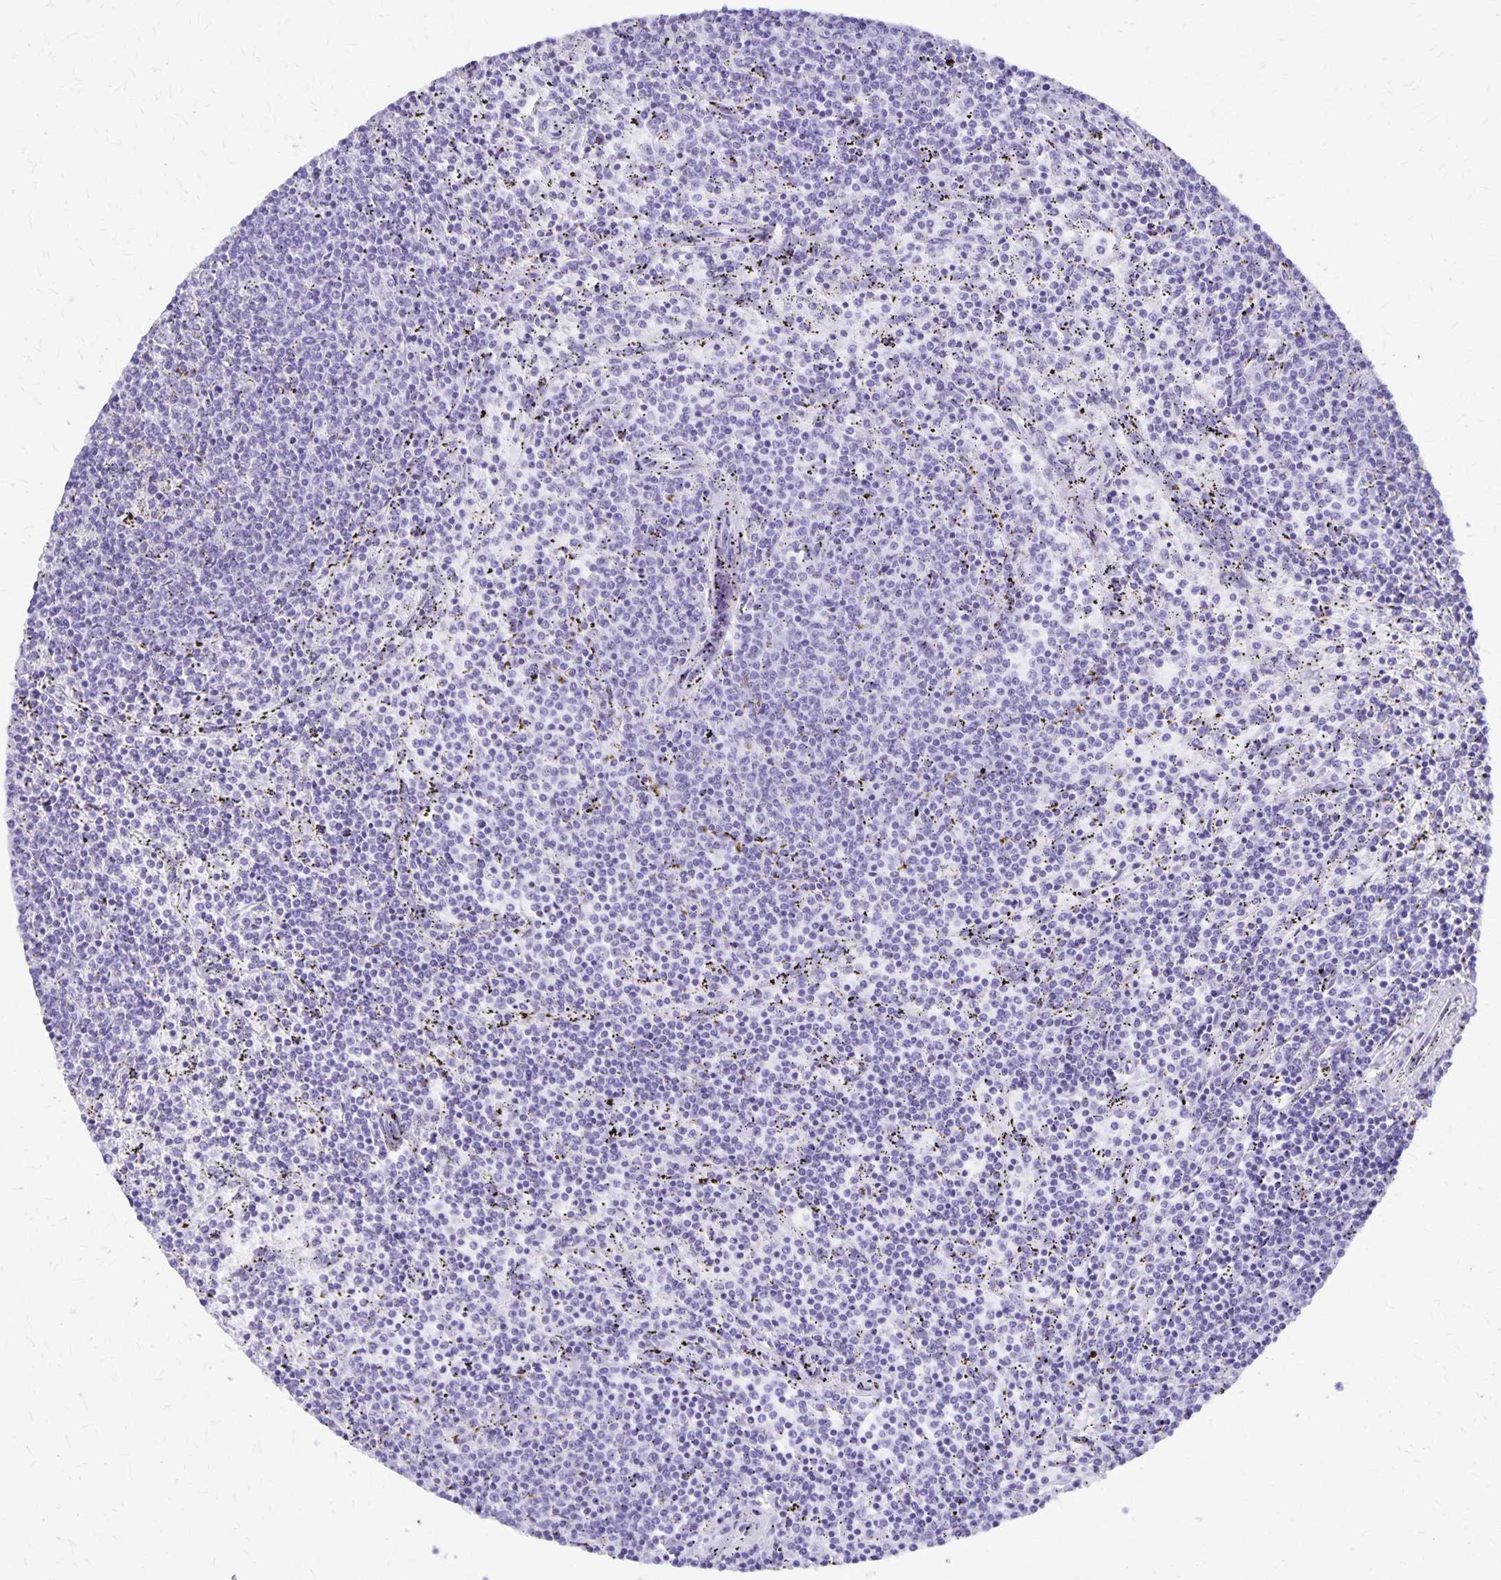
{"staining": {"intensity": "negative", "quantity": "none", "location": "none"}, "tissue": "lymphoma", "cell_type": "Tumor cells", "image_type": "cancer", "snomed": [{"axis": "morphology", "description": "Malignant lymphoma, non-Hodgkin's type, Low grade"}, {"axis": "topography", "description": "Spleen"}], "caption": "Lymphoma was stained to show a protein in brown. There is no significant positivity in tumor cells.", "gene": "DEFA5", "patient": {"sex": "female", "age": 50}}